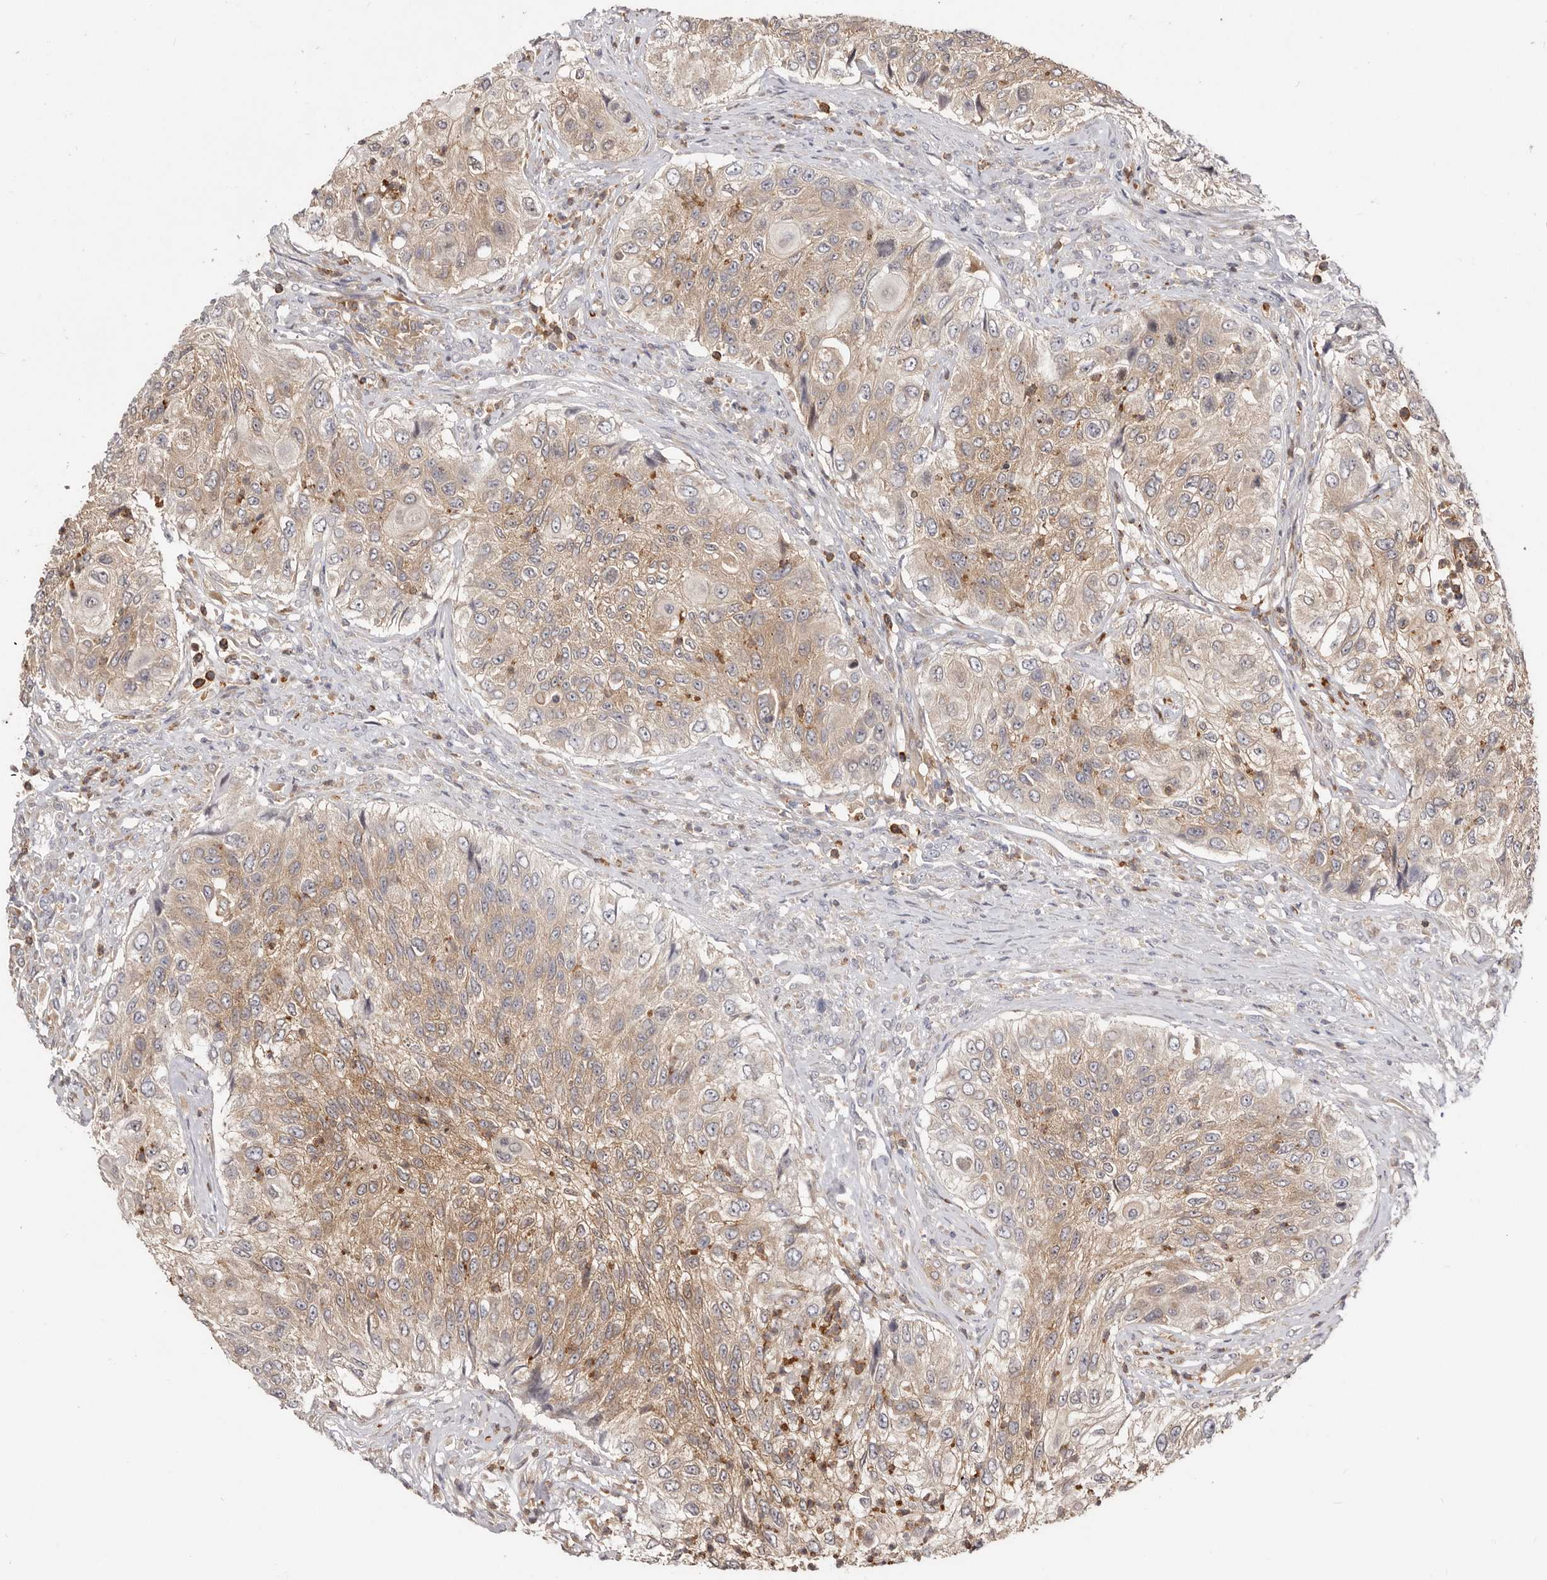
{"staining": {"intensity": "moderate", "quantity": ">75%", "location": "cytoplasmic/membranous"}, "tissue": "urothelial cancer", "cell_type": "Tumor cells", "image_type": "cancer", "snomed": [{"axis": "morphology", "description": "Urothelial carcinoma, High grade"}, {"axis": "topography", "description": "Urinary bladder"}], "caption": "Immunohistochemical staining of high-grade urothelial carcinoma reveals moderate cytoplasmic/membranous protein expression in about >75% of tumor cells. The staining was performed using DAB to visualize the protein expression in brown, while the nuclei were stained in blue with hematoxylin (Magnification: 20x).", "gene": "TC2N", "patient": {"sex": "female", "age": 60}}